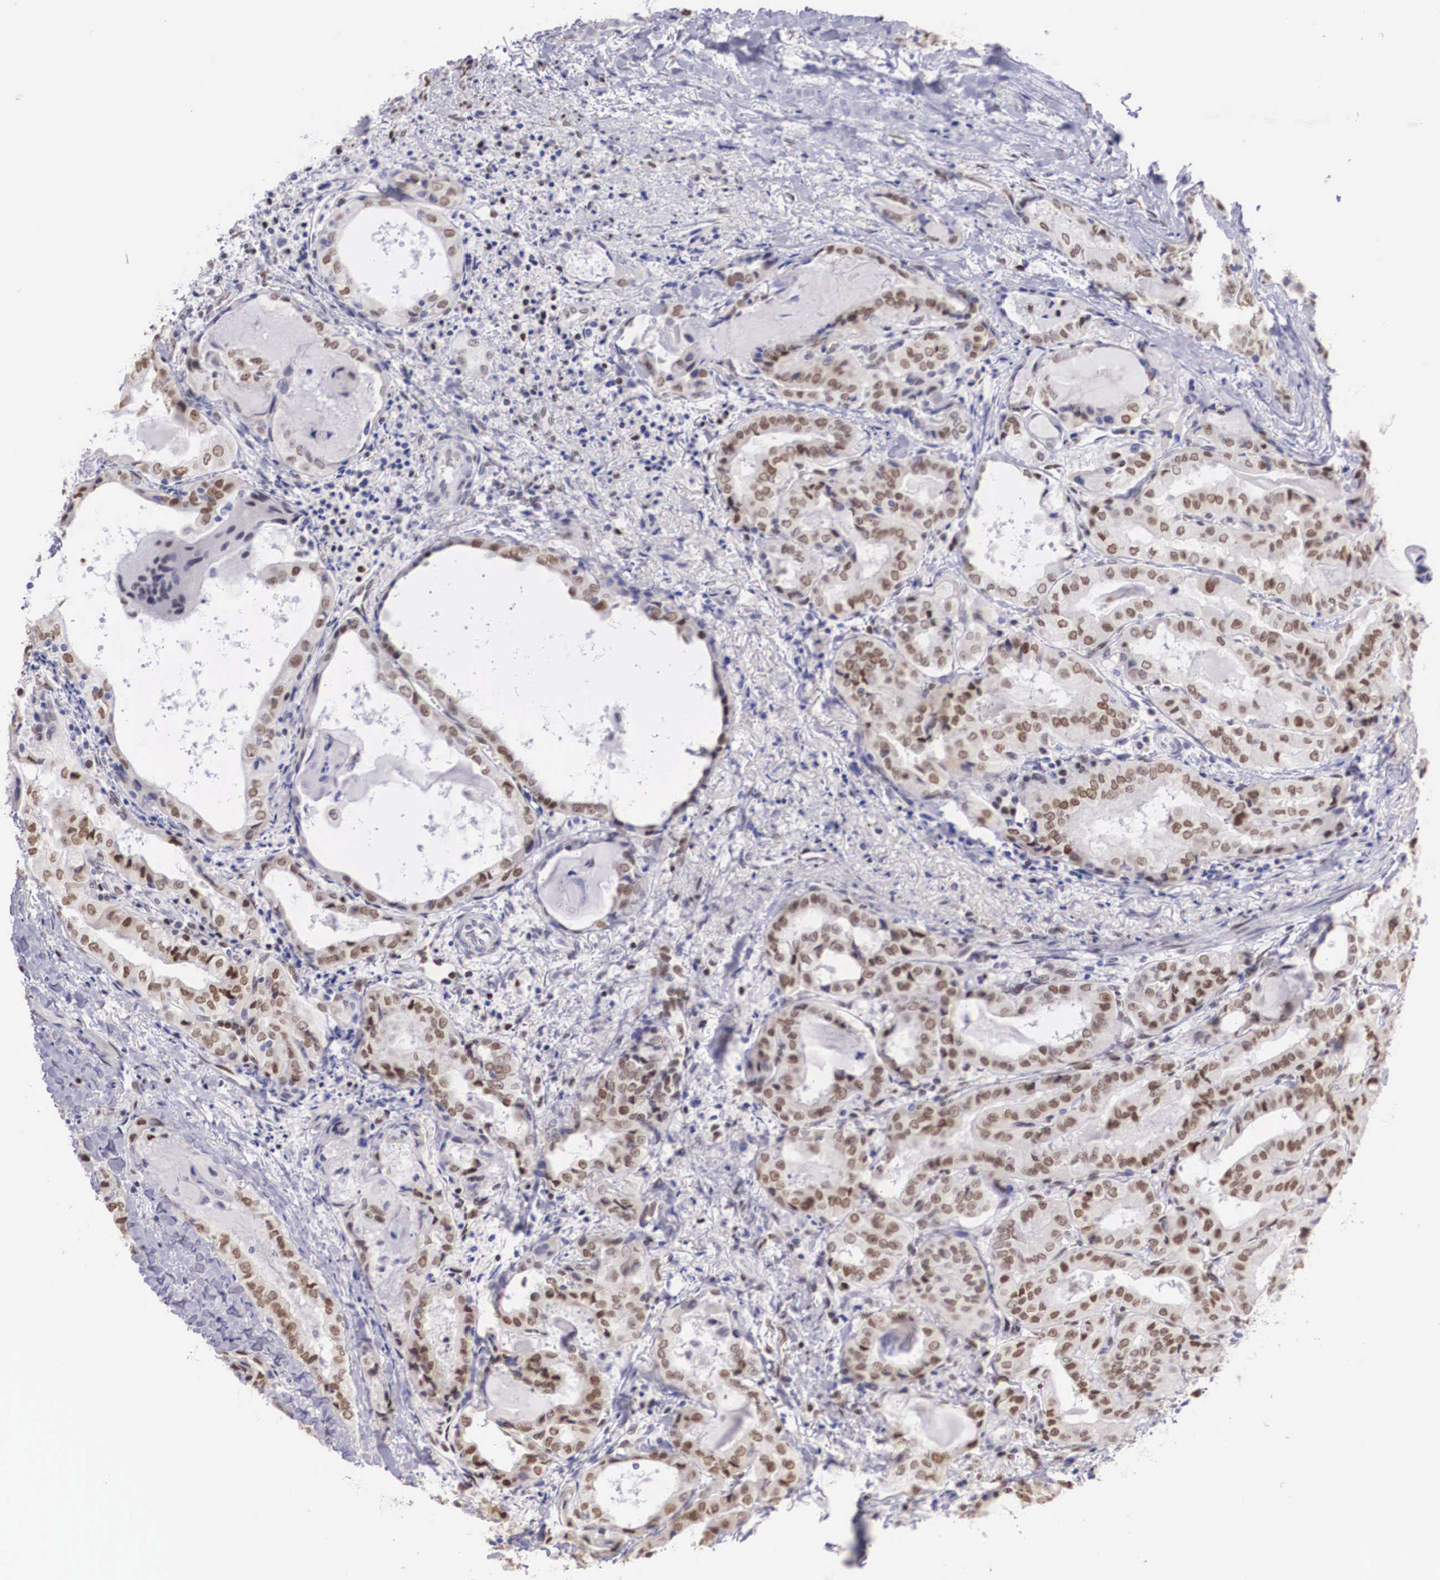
{"staining": {"intensity": "moderate", "quantity": ">75%", "location": "nuclear"}, "tissue": "thyroid cancer", "cell_type": "Tumor cells", "image_type": "cancer", "snomed": [{"axis": "morphology", "description": "Papillary adenocarcinoma, NOS"}, {"axis": "topography", "description": "Thyroid gland"}], "caption": "Immunohistochemistry (IHC) image of papillary adenocarcinoma (thyroid) stained for a protein (brown), which shows medium levels of moderate nuclear positivity in about >75% of tumor cells.", "gene": "HMGN5", "patient": {"sex": "female", "age": 71}}